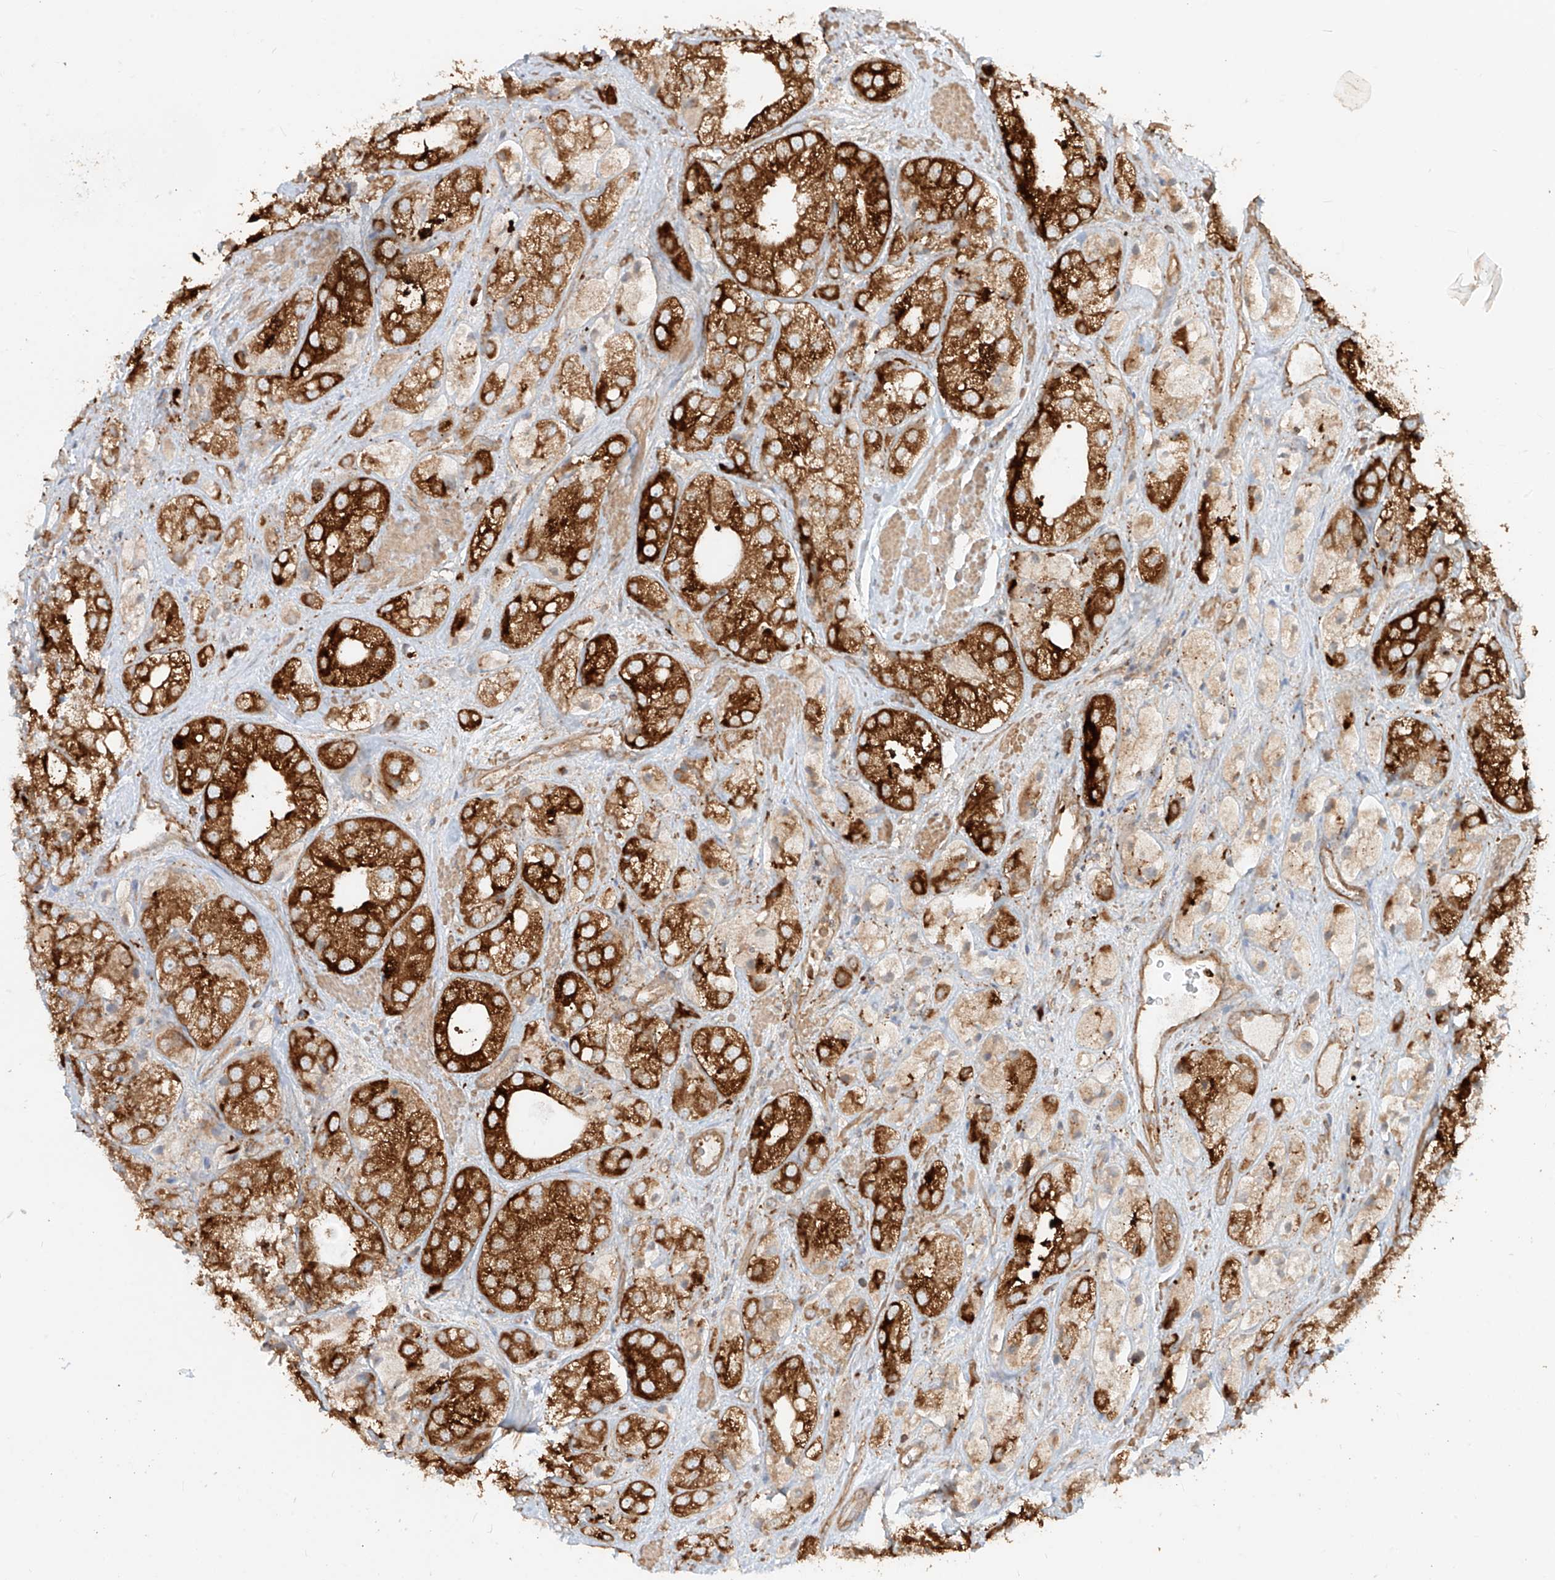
{"staining": {"intensity": "strong", "quantity": ">75%", "location": "cytoplasmic/membranous"}, "tissue": "prostate cancer", "cell_type": "Tumor cells", "image_type": "cancer", "snomed": [{"axis": "morphology", "description": "Adenocarcinoma, High grade"}, {"axis": "topography", "description": "Prostate"}], "caption": "Protein expression analysis of prostate high-grade adenocarcinoma reveals strong cytoplasmic/membranous positivity in approximately >75% of tumor cells.", "gene": "CCDC115", "patient": {"sex": "male", "age": 50}}